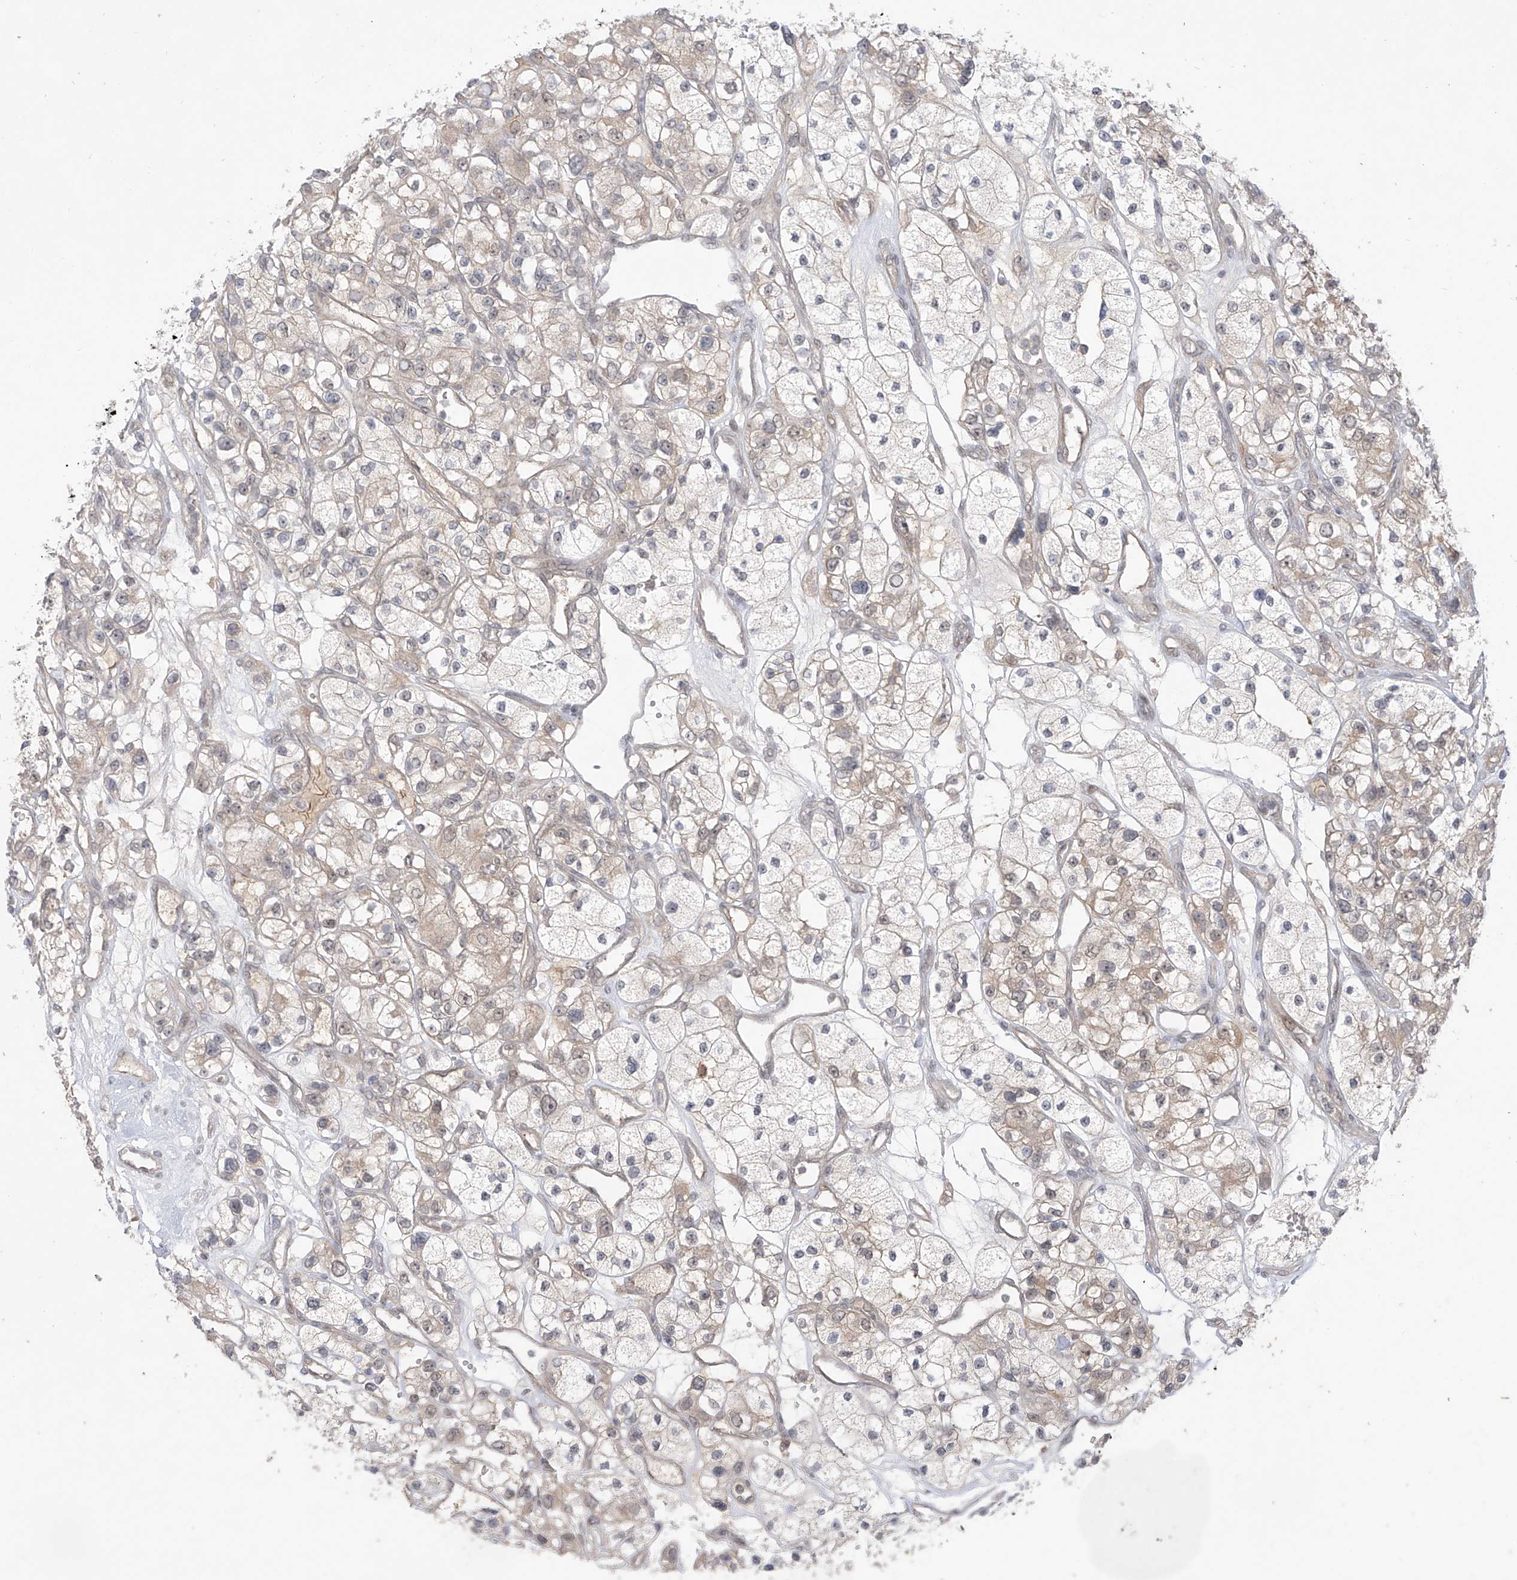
{"staining": {"intensity": "weak", "quantity": "25%-75%", "location": "cytoplasmic/membranous"}, "tissue": "renal cancer", "cell_type": "Tumor cells", "image_type": "cancer", "snomed": [{"axis": "morphology", "description": "Adenocarcinoma, NOS"}, {"axis": "topography", "description": "Kidney"}], "caption": "The histopathology image demonstrates immunohistochemical staining of renal adenocarcinoma. There is weak cytoplasmic/membranous expression is present in approximately 25%-75% of tumor cells.", "gene": "OGT", "patient": {"sex": "female", "age": 57}}